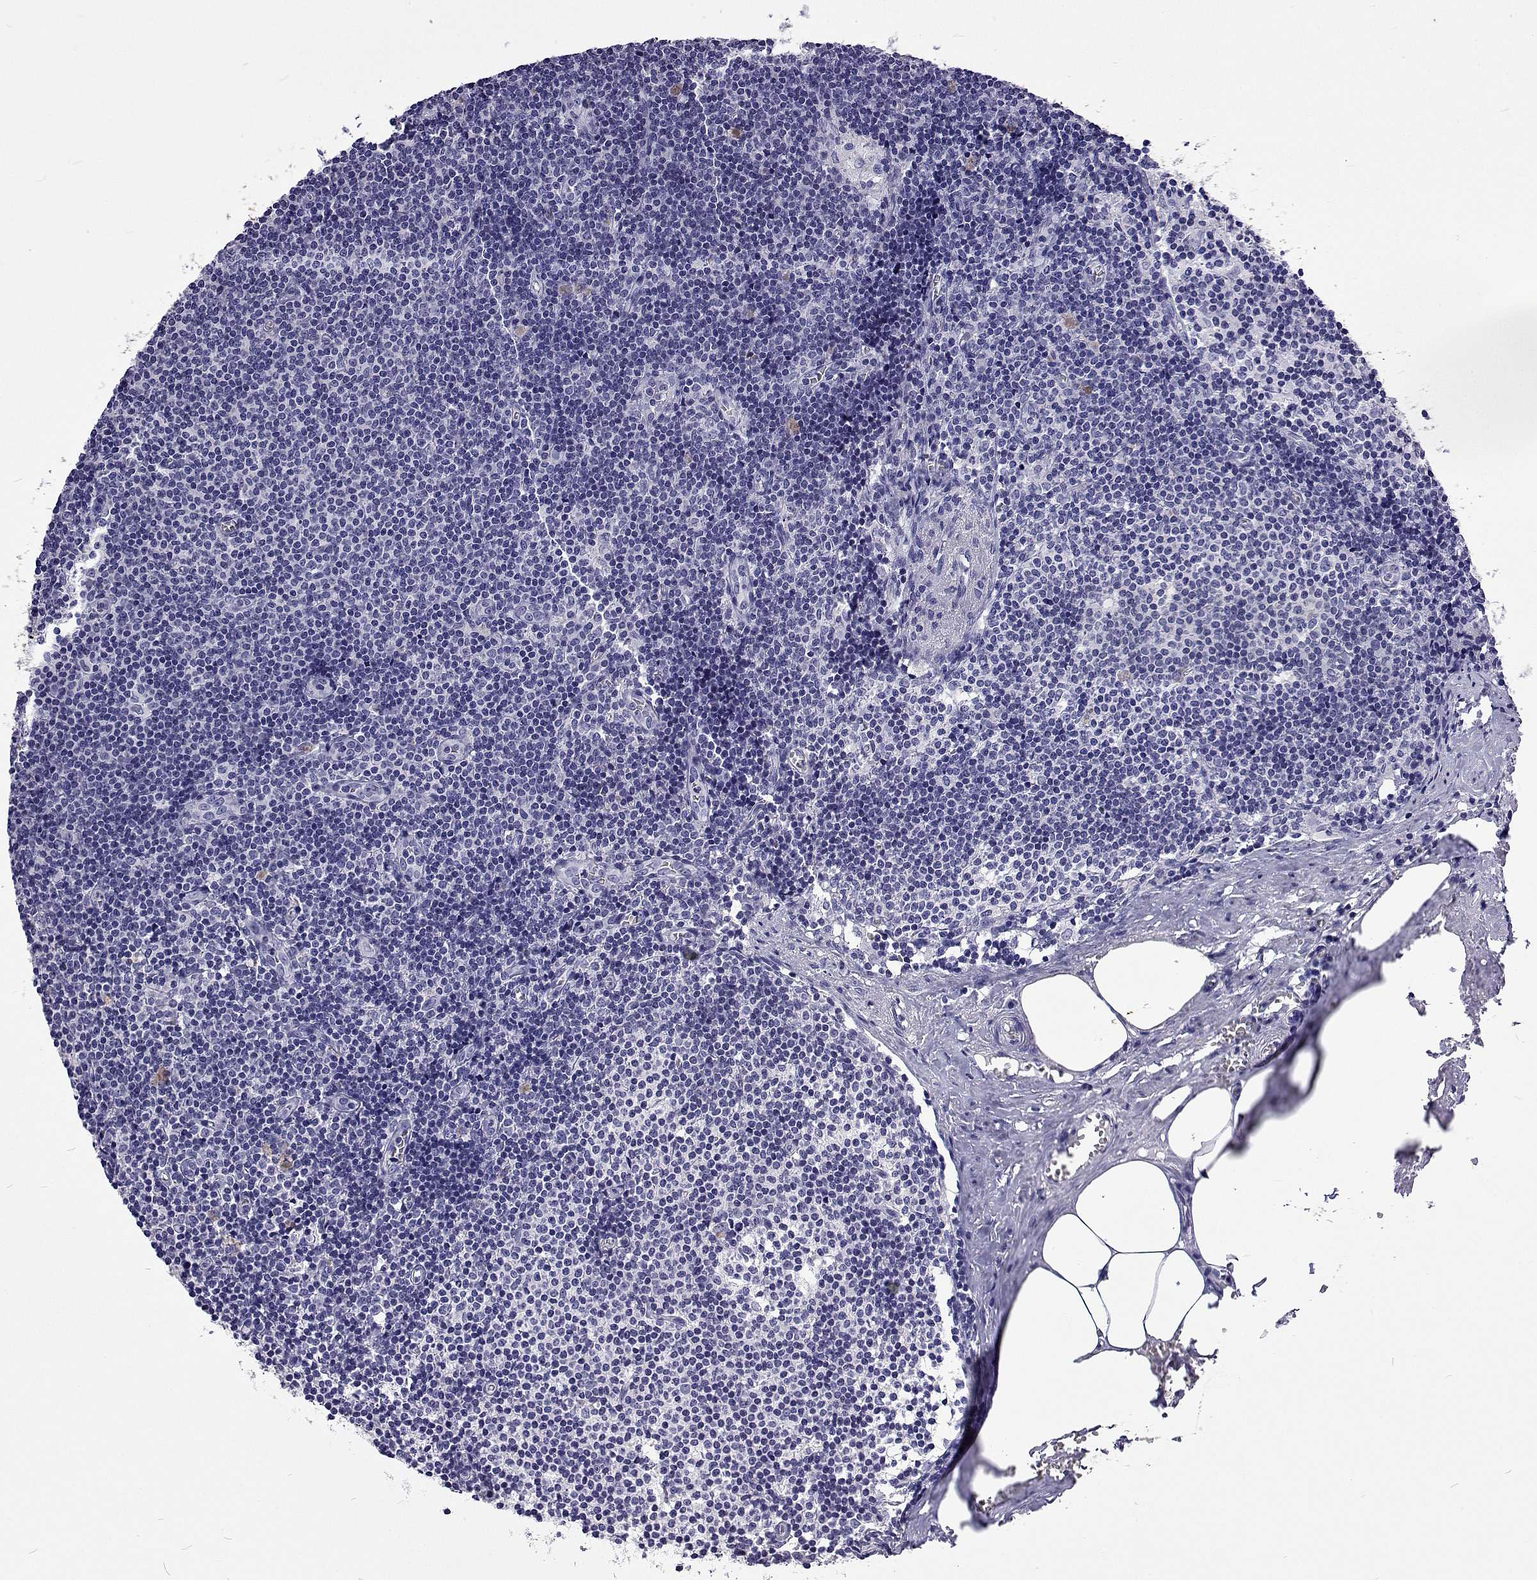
{"staining": {"intensity": "negative", "quantity": "none", "location": "none"}, "tissue": "lymph node", "cell_type": "Germinal center cells", "image_type": "normal", "snomed": [{"axis": "morphology", "description": "Normal tissue, NOS"}, {"axis": "topography", "description": "Lymph node"}], "caption": "High magnification brightfield microscopy of normal lymph node stained with DAB (3,3'-diaminobenzidine) (brown) and counterstained with hematoxylin (blue): germinal center cells show no significant expression.", "gene": "UMODL1", "patient": {"sex": "female", "age": 57}}